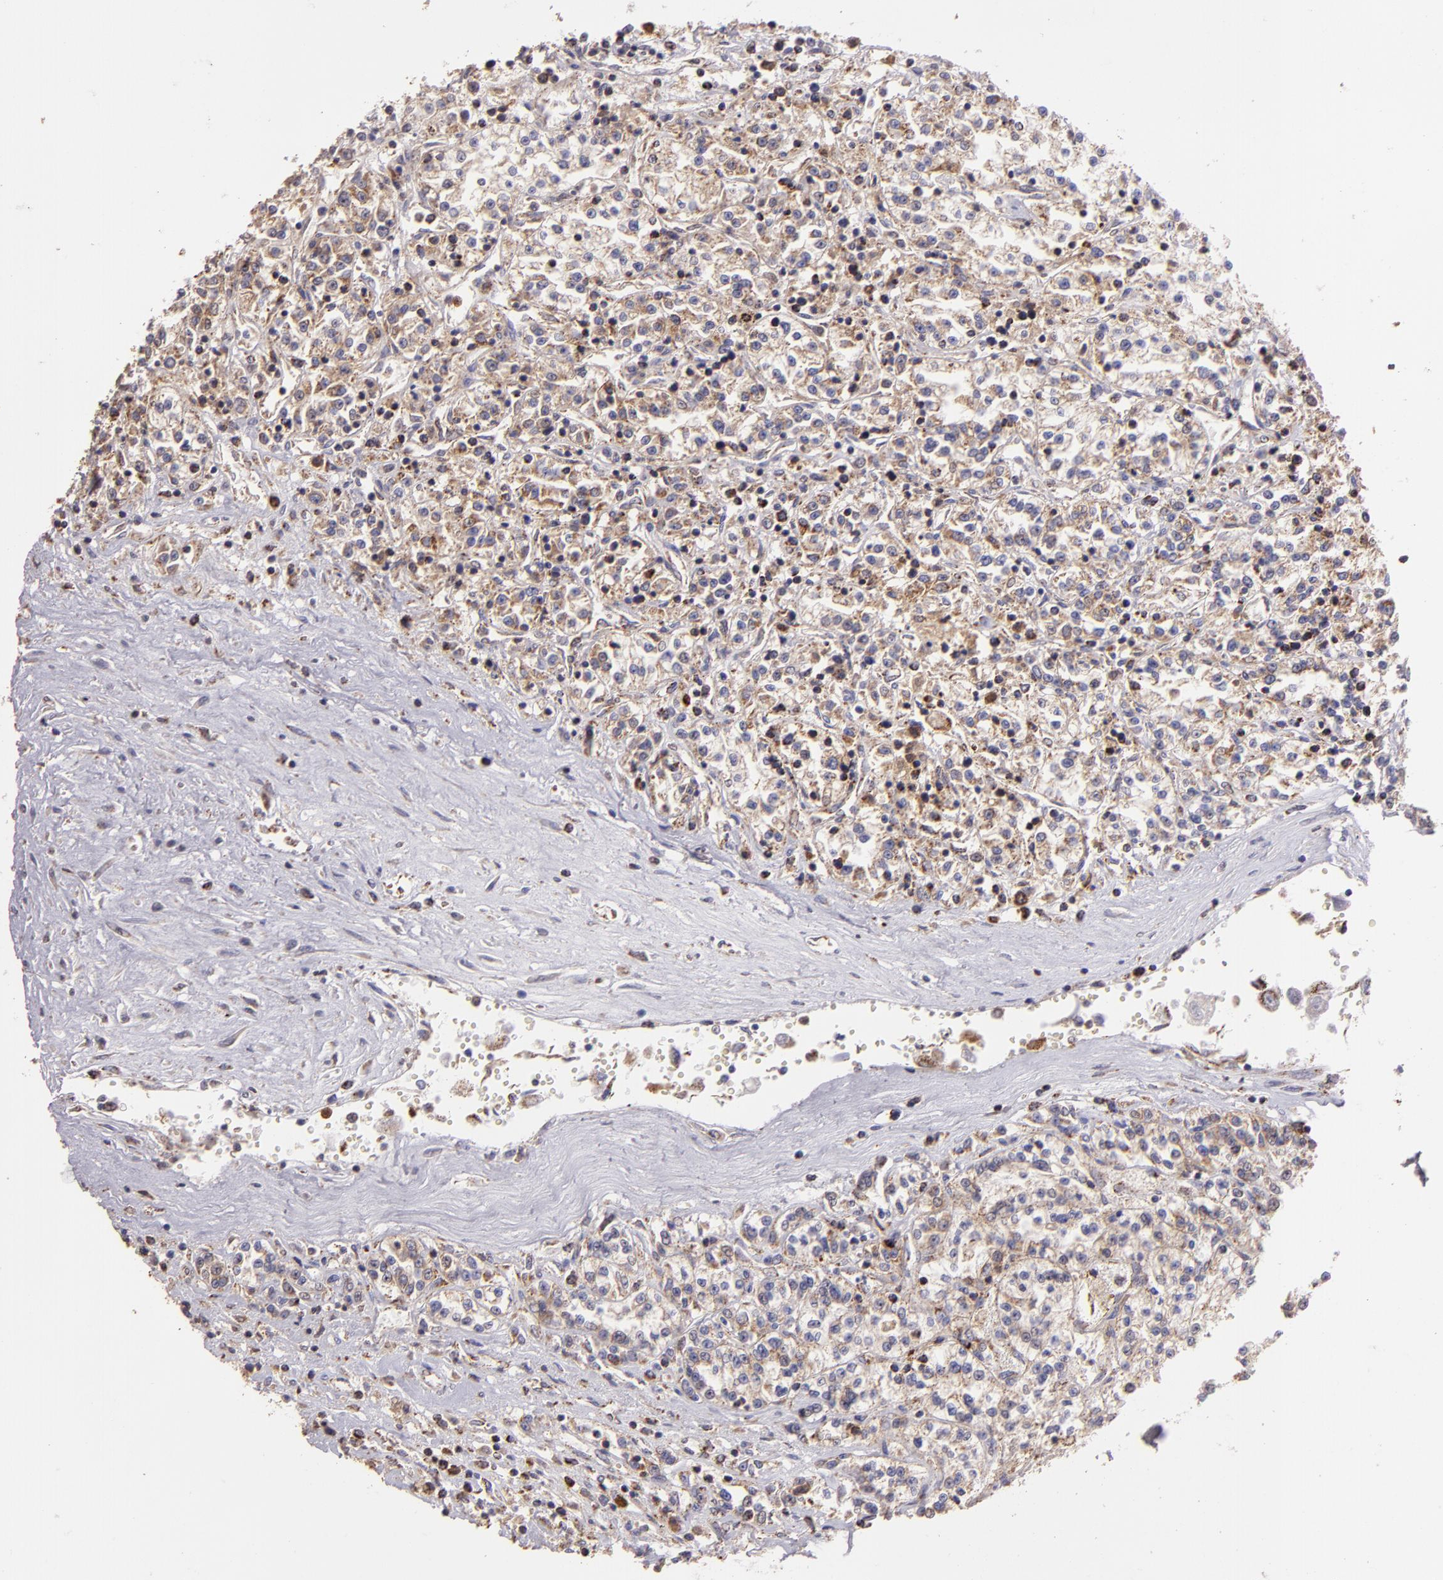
{"staining": {"intensity": "moderate", "quantity": ">75%", "location": "cytoplasmic/membranous"}, "tissue": "renal cancer", "cell_type": "Tumor cells", "image_type": "cancer", "snomed": [{"axis": "morphology", "description": "Adenocarcinoma, NOS"}, {"axis": "topography", "description": "Kidney"}], "caption": "DAB (3,3'-diaminobenzidine) immunohistochemical staining of human adenocarcinoma (renal) displays moderate cytoplasmic/membranous protein expression in about >75% of tumor cells.", "gene": "HSPD1", "patient": {"sex": "female", "age": 76}}